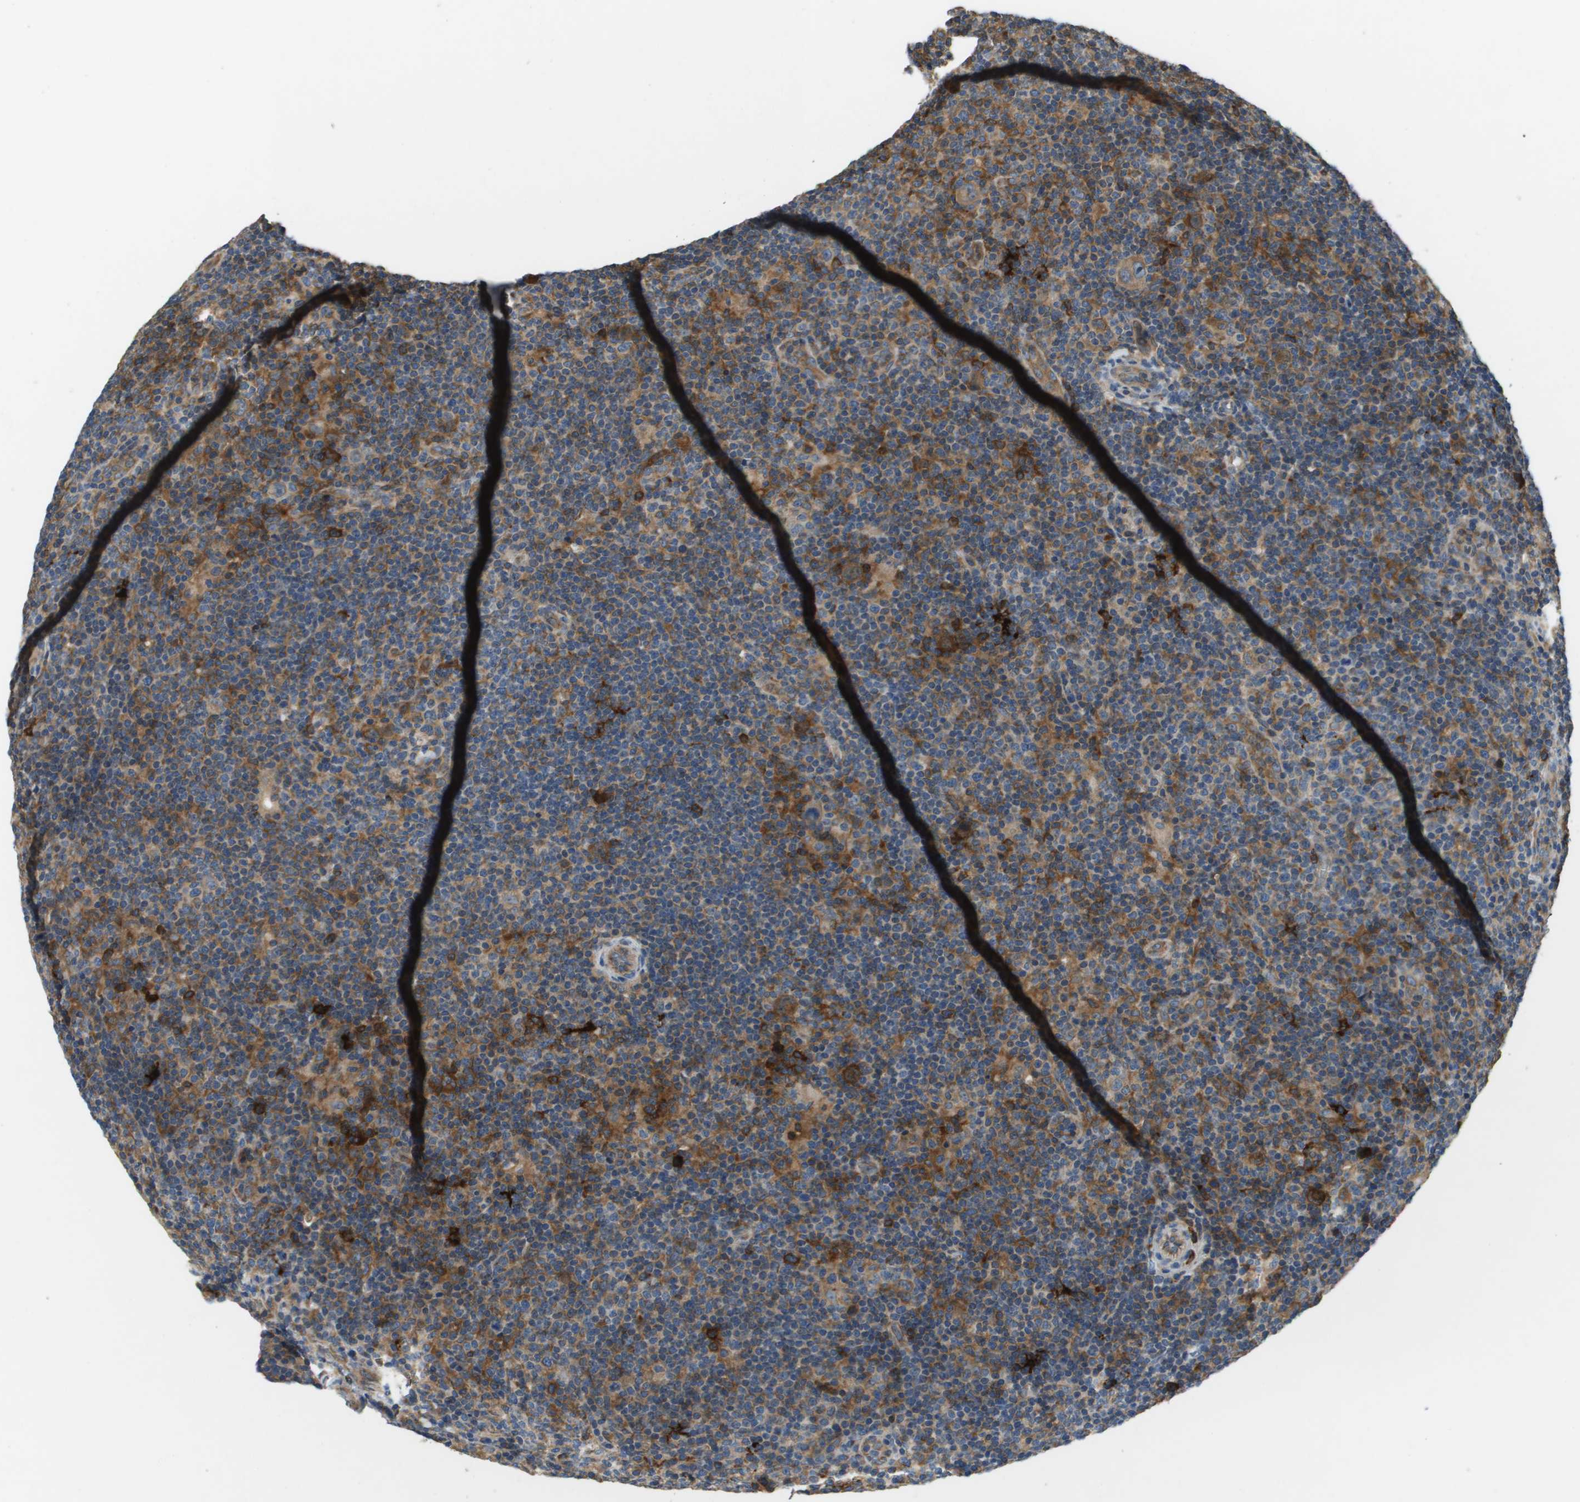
{"staining": {"intensity": "weak", "quantity": "25%-75%", "location": "cytoplasmic/membranous"}, "tissue": "lymphoma", "cell_type": "Tumor cells", "image_type": "cancer", "snomed": [{"axis": "morphology", "description": "Hodgkin's disease, NOS"}, {"axis": "topography", "description": "Lymph node"}], "caption": "A histopathology image of human Hodgkin's disease stained for a protein displays weak cytoplasmic/membranous brown staining in tumor cells.", "gene": "SAMSN1", "patient": {"sex": "female", "age": 57}}